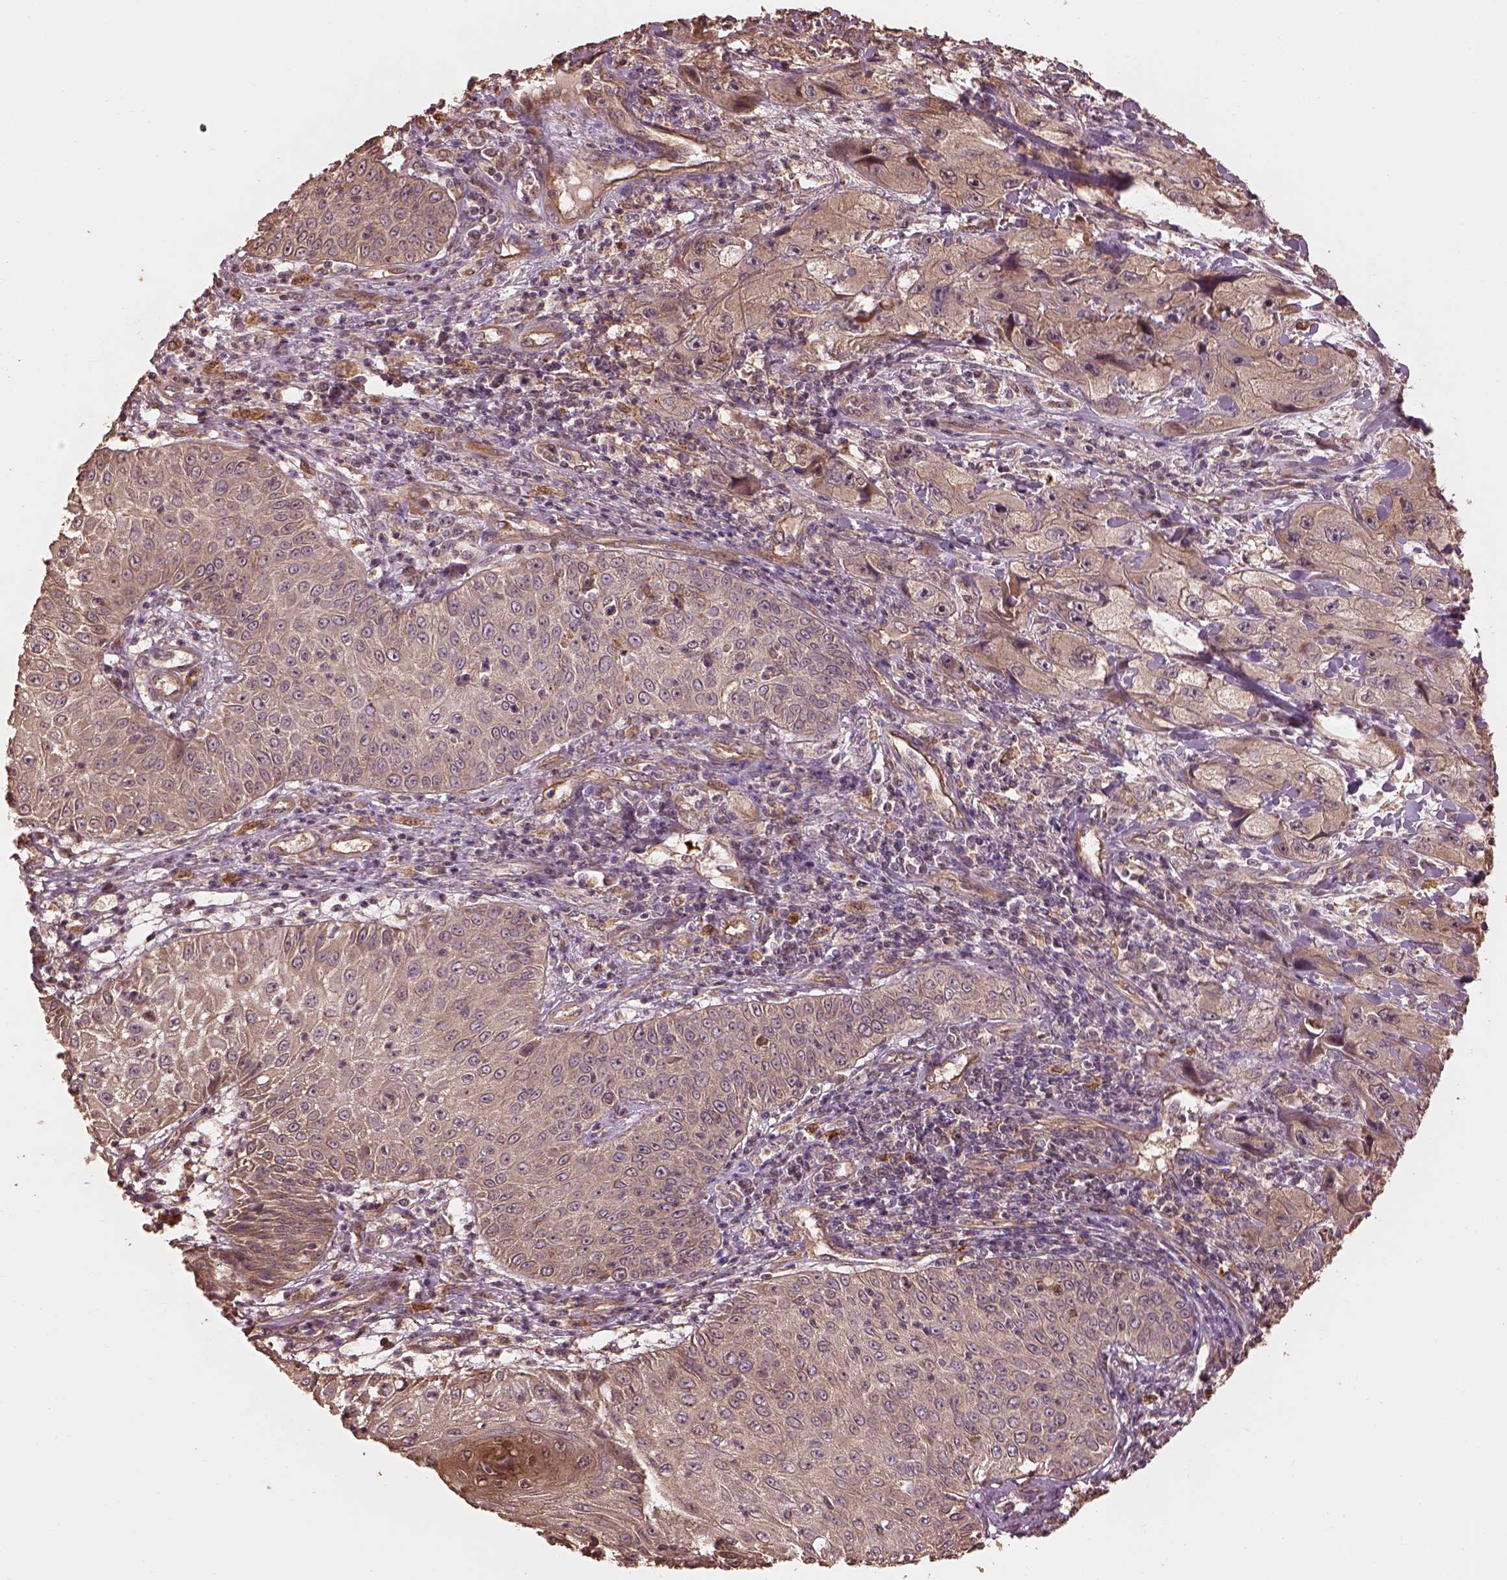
{"staining": {"intensity": "weak", "quantity": "25%-75%", "location": "cytoplasmic/membranous"}, "tissue": "skin cancer", "cell_type": "Tumor cells", "image_type": "cancer", "snomed": [{"axis": "morphology", "description": "Squamous cell carcinoma, NOS"}, {"axis": "topography", "description": "Skin"}, {"axis": "topography", "description": "Subcutis"}], "caption": "Approximately 25%-75% of tumor cells in skin cancer display weak cytoplasmic/membranous protein expression as visualized by brown immunohistochemical staining.", "gene": "METTL4", "patient": {"sex": "male", "age": 73}}